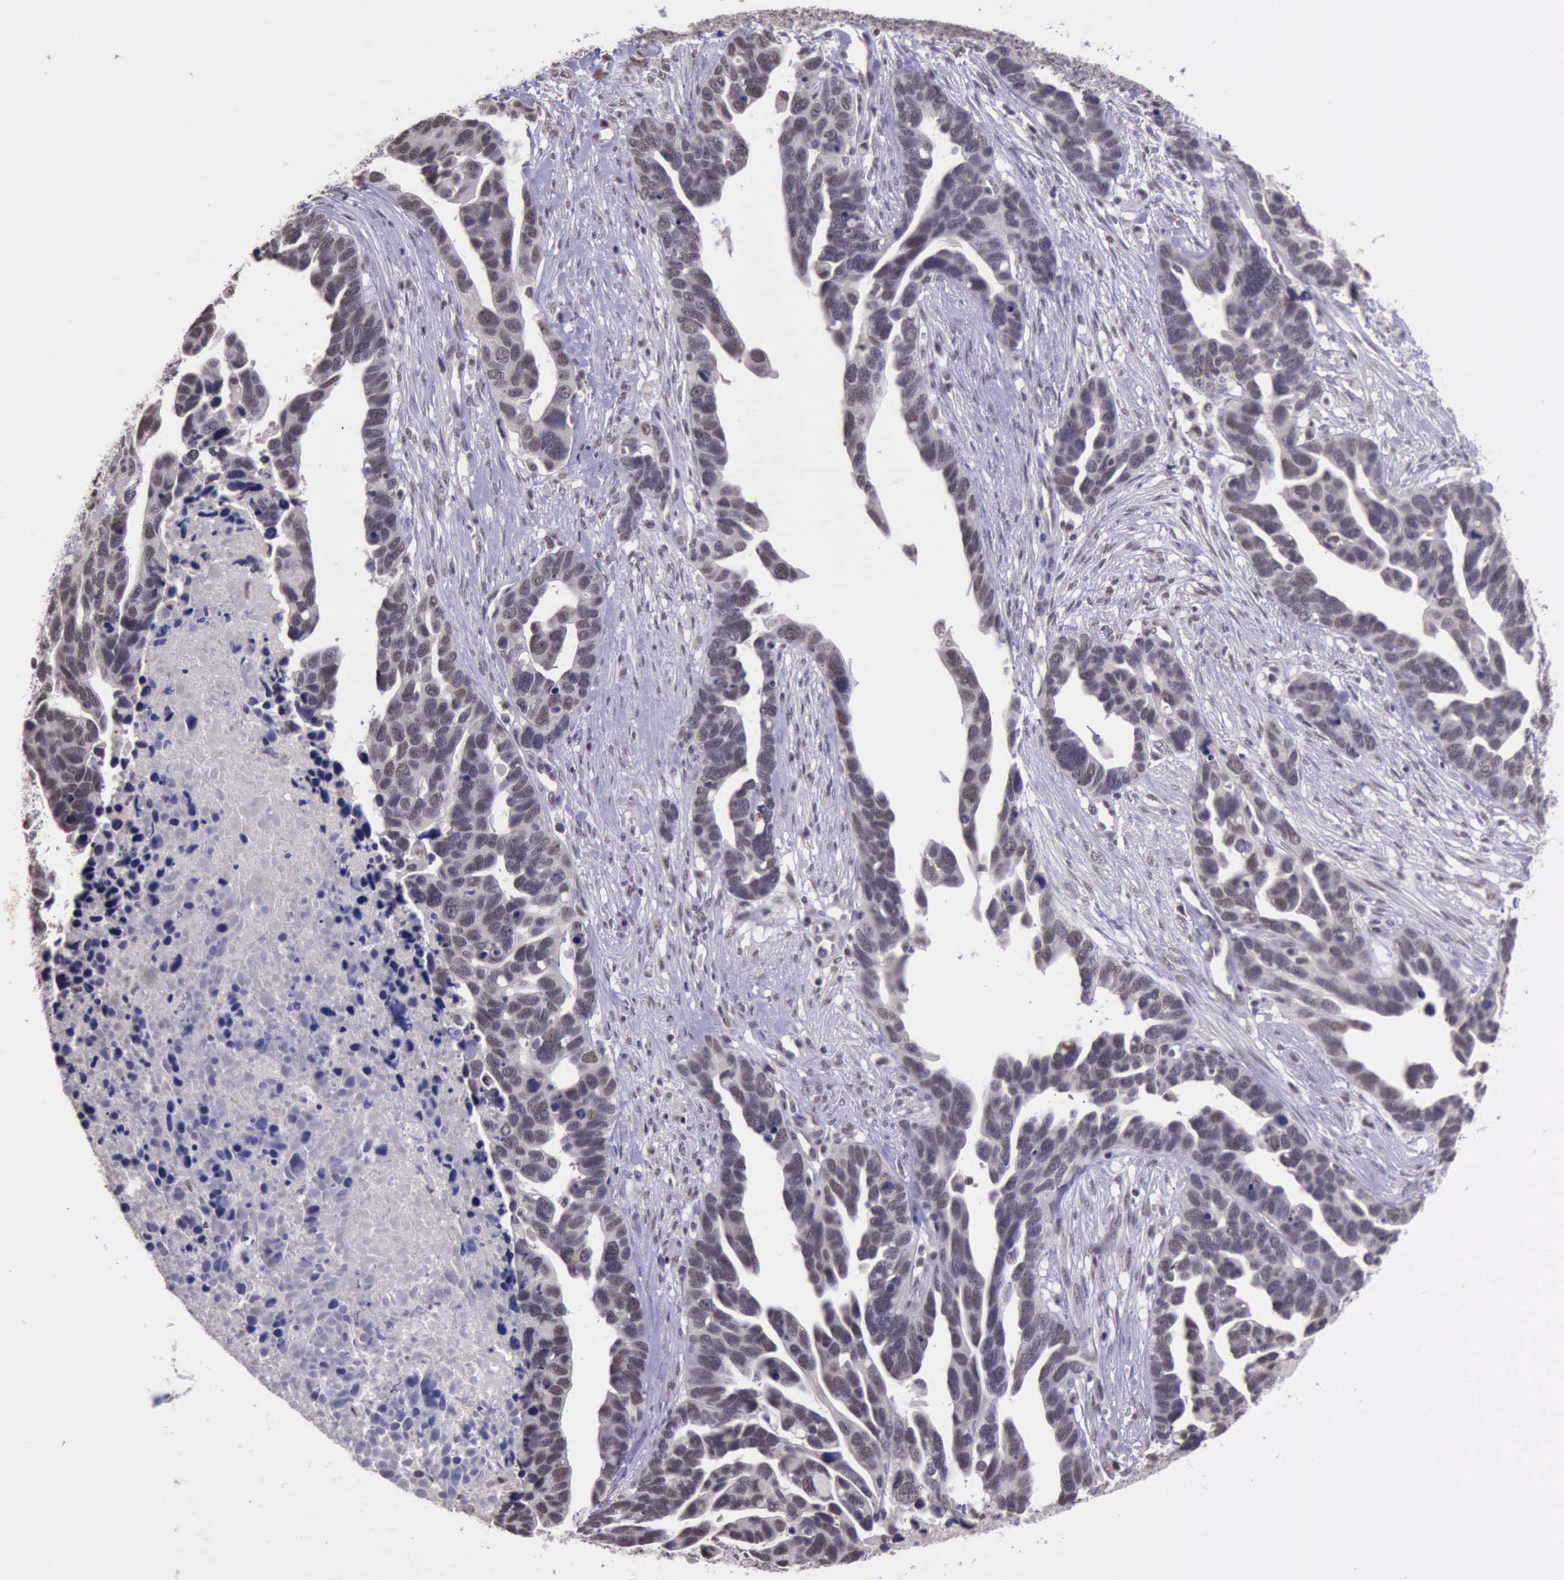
{"staining": {"intensity": "weak", "quantity": ">75%", "location": "nuclear"}, "tissue": "ovarian cancer", "cell_type": "Tumor cells", "image_type": "cancer", "snomed": [{"axis": "morphology", "description": "Cystadenocarcinoma, serous, NOS"}, {"axis": "topography", "description": "Ovary"}], "caption": "Immunohistochemistry (IHC) of ovarian cancer (serous cystadenocarcinoma) demonstrates low levels of weak nuclear expression in about >75% of tumor cells.", "gene": "PRPF39", "patient": {"sex": "female", "age": 54}}